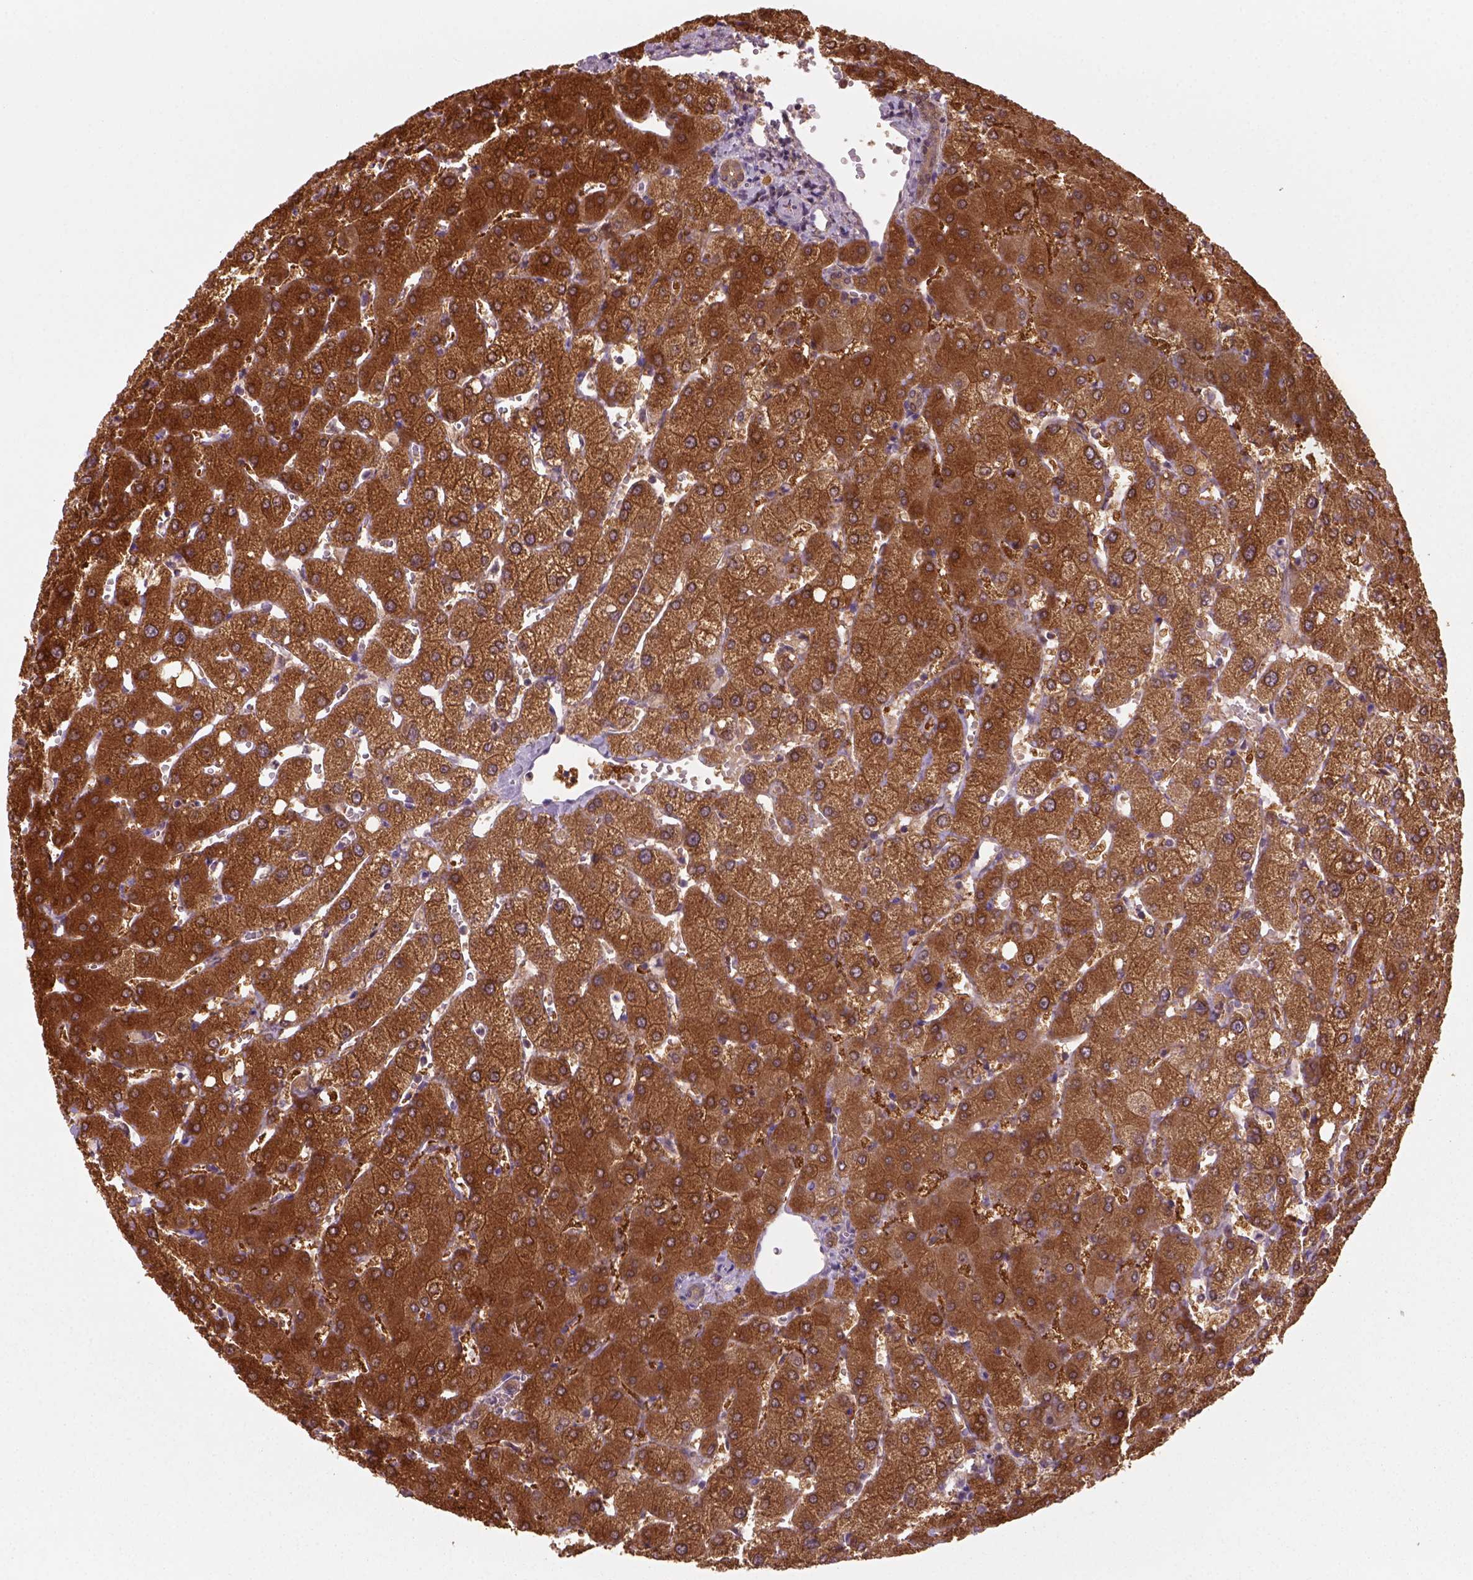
{"staining": {"intensity": "moderate", "quantity": ">75%", "location": "cytoplasmic/membranous"}, "tissue": "liver", "cell_type": "Cholangiocytes", "image_type": "normal", "snomed": [{"axis": "morphology", "description": "Normal tissue, NOS"}, {"axis": "topography", "description": "Liver"}], "caption": "About >75% of cholangiocytes in benign liver reveal moderate cytoplasmic/membranous protein positivity as visualized by brown immunohistochemical staining.", "gene": "GOT1", "patient": {"sex": "female", "age": 54}}